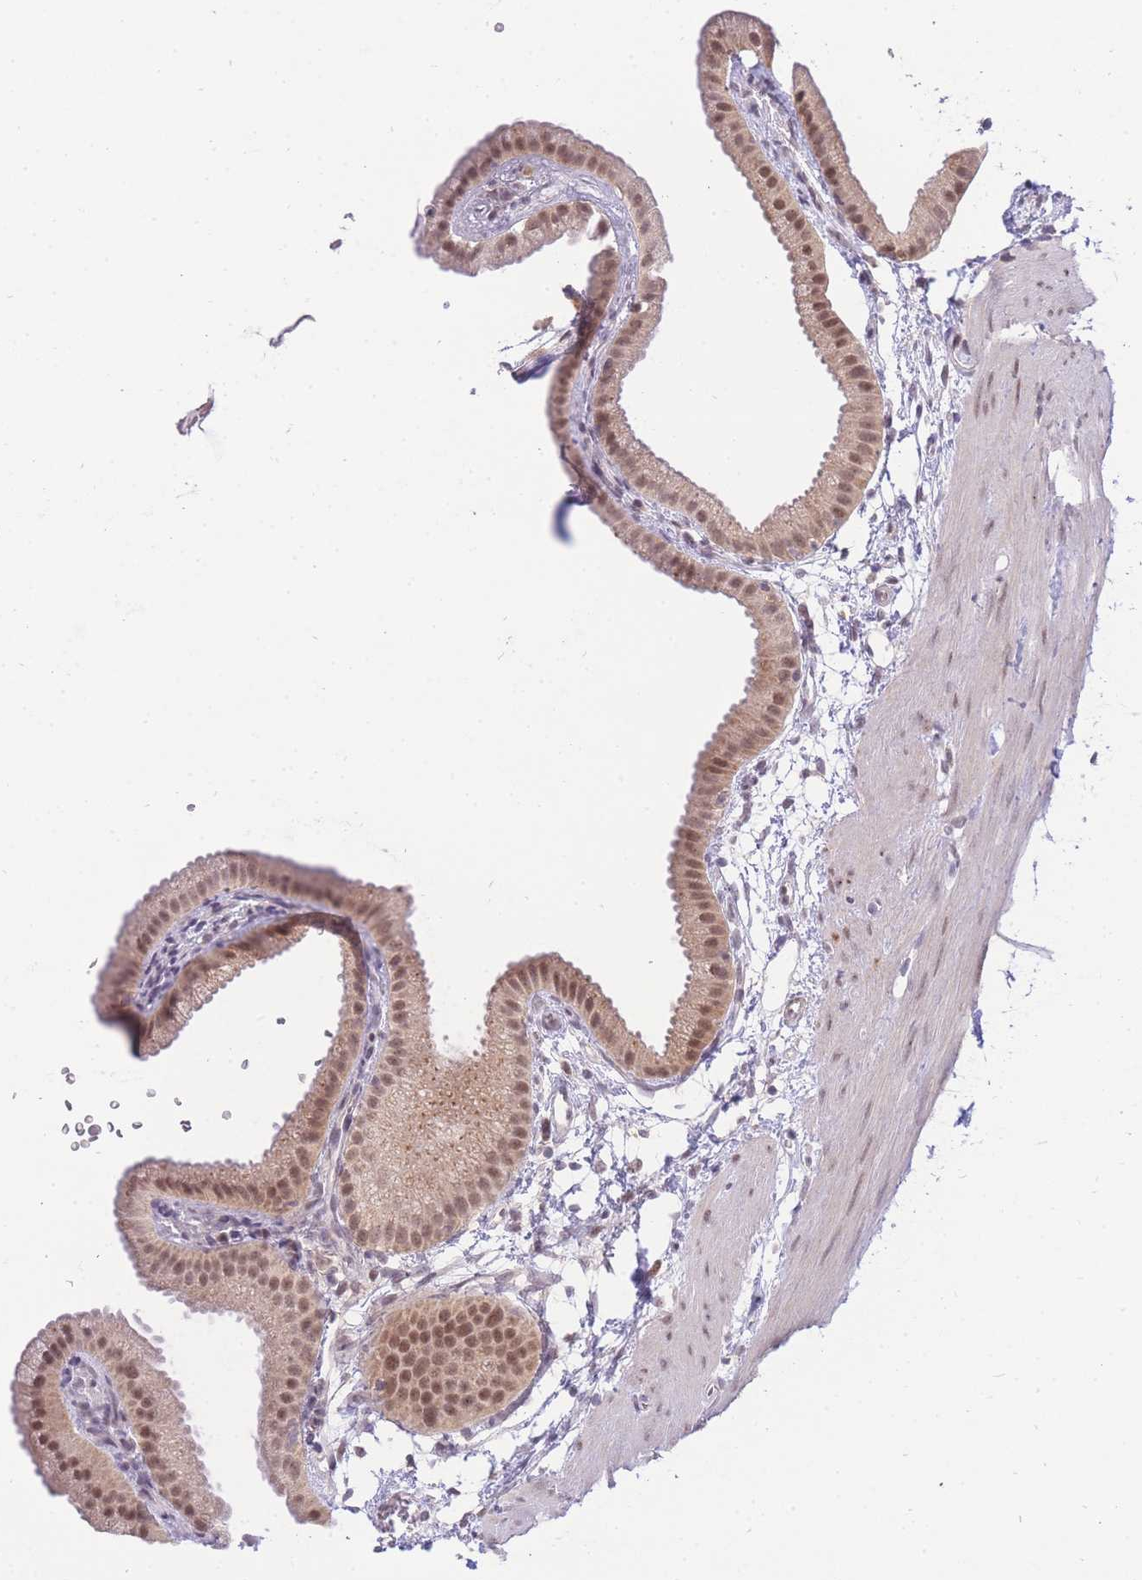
{"staining": {"intensity": "moderate", "quantity": ">75%", "location": "cytoplasmic/membranous,nuclear"}, "tissue": "gallbladder", "cell_type": "Glandular cells", "image_type": "normal", "snomed": [{"axis": "morphology", "description": "Normal tissue, NOS"}, {"axis": "topography", "description": "Gallbladder"}], "caption": "Immunohistochemistry (IHC) micrograph of unremarkable gallbladder: human gallbladder stained using immunohistochemistry displays medium levels of moderate protein expression localized specifically in the cytoplasmic/membranous,nuclear of glandular cells, appearing as a cytoplasmic/membranous,nuclear brown color.", "gene": "PUS10", "patient": {"sex": "female", "age": 64}}